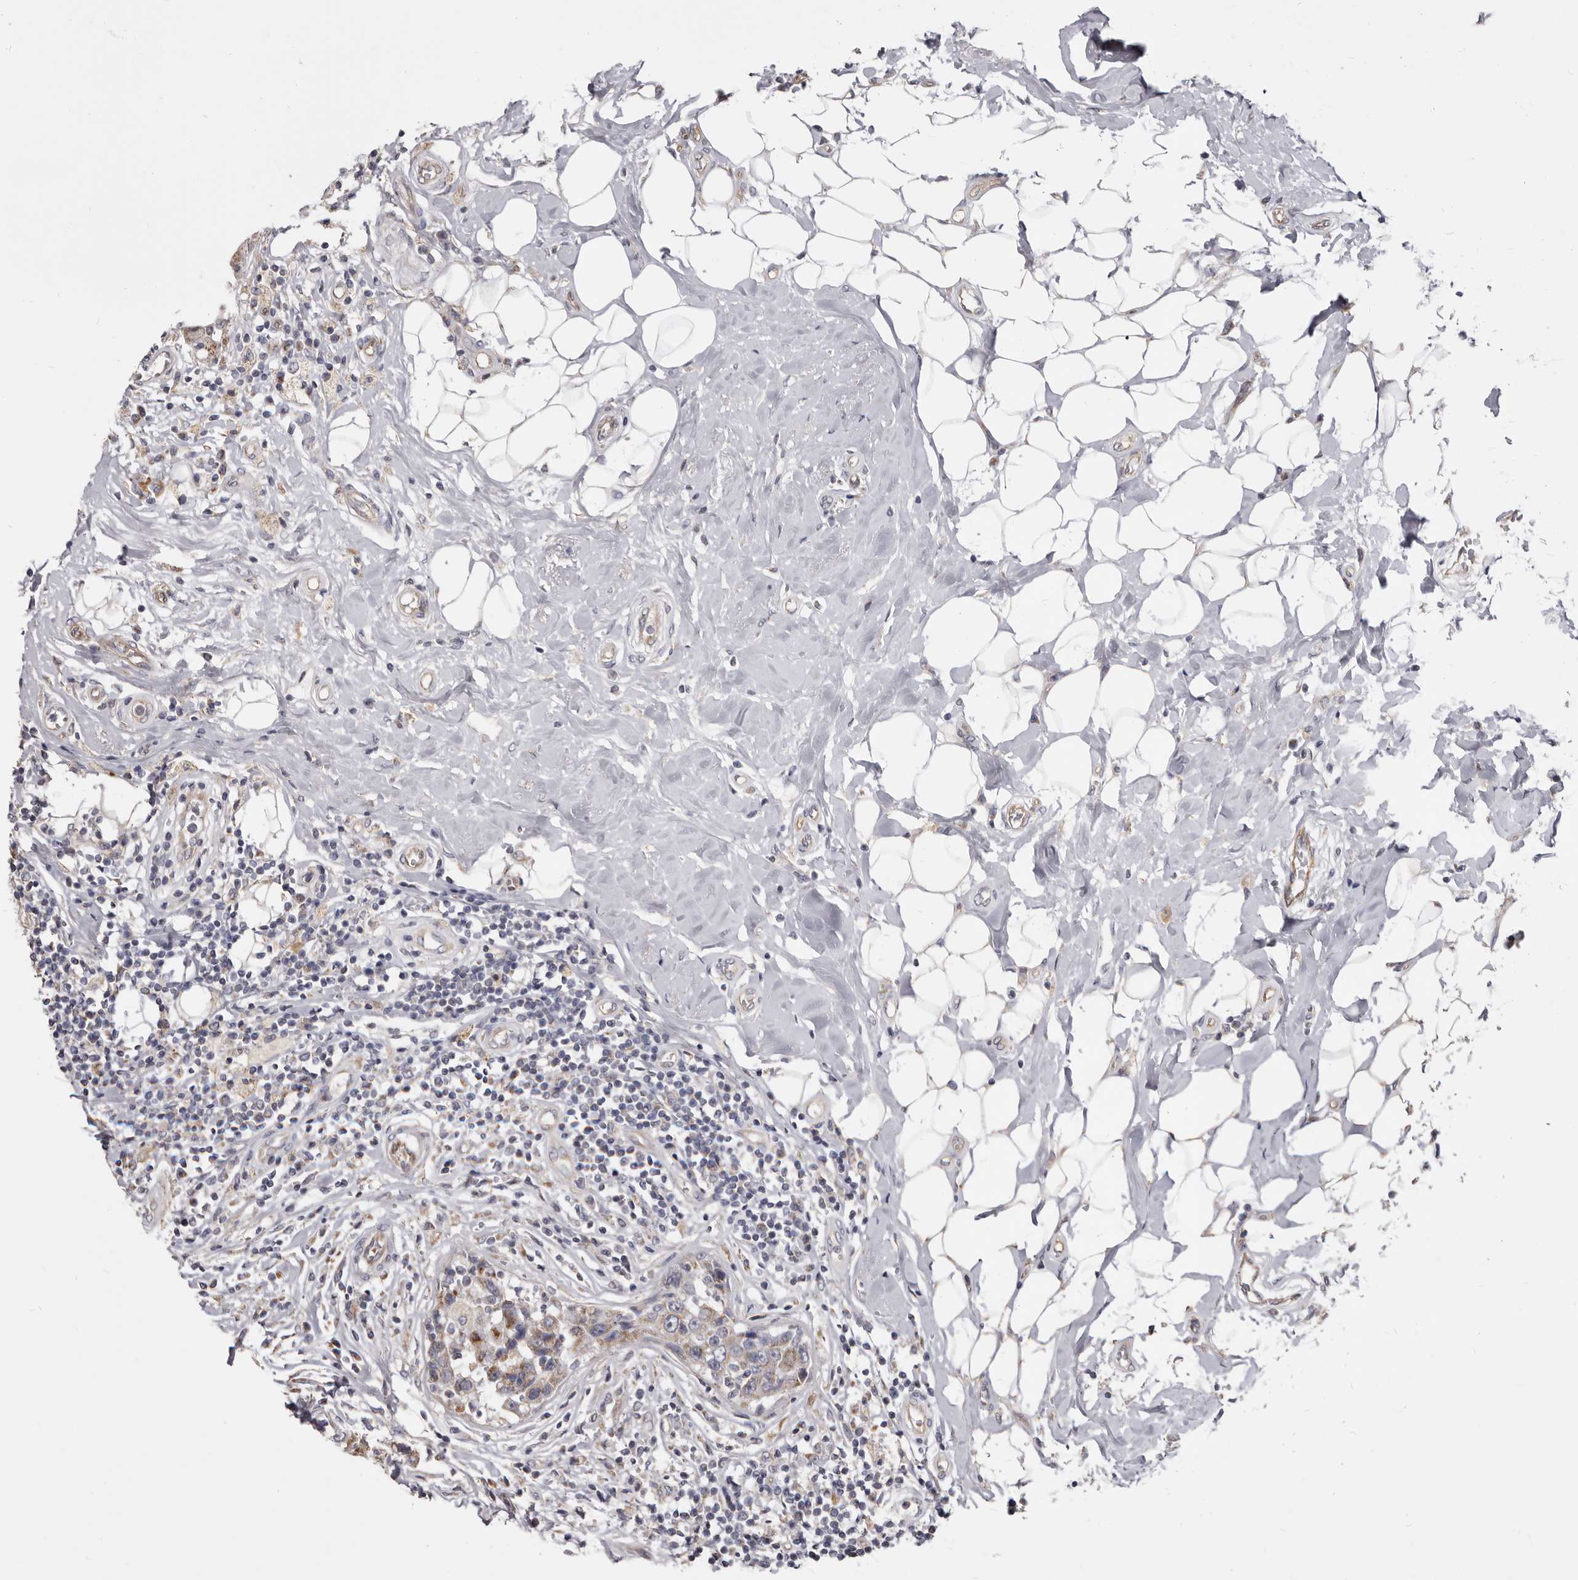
{"staining": {"intensity": "weak", "quantity": "25%-75%", "location": "cytoplasmic/membranous"}, "tissue": "breast cancer", "cell_type": "Tumor cells", "image_type": "cancer", "snomed": [{"axis": "morphology", "description": "Duct carcinoma"}, {"axis": "topography", "description": "Breast"}], "caption": "Tumor cells reveal low levels of weak cytoplasmic/membranous staining in approximately 25%-75% of cells in intraductal carcinoma (breast).", "gene": "FMO2", "patient": {"sex": "female", "age": 27}}